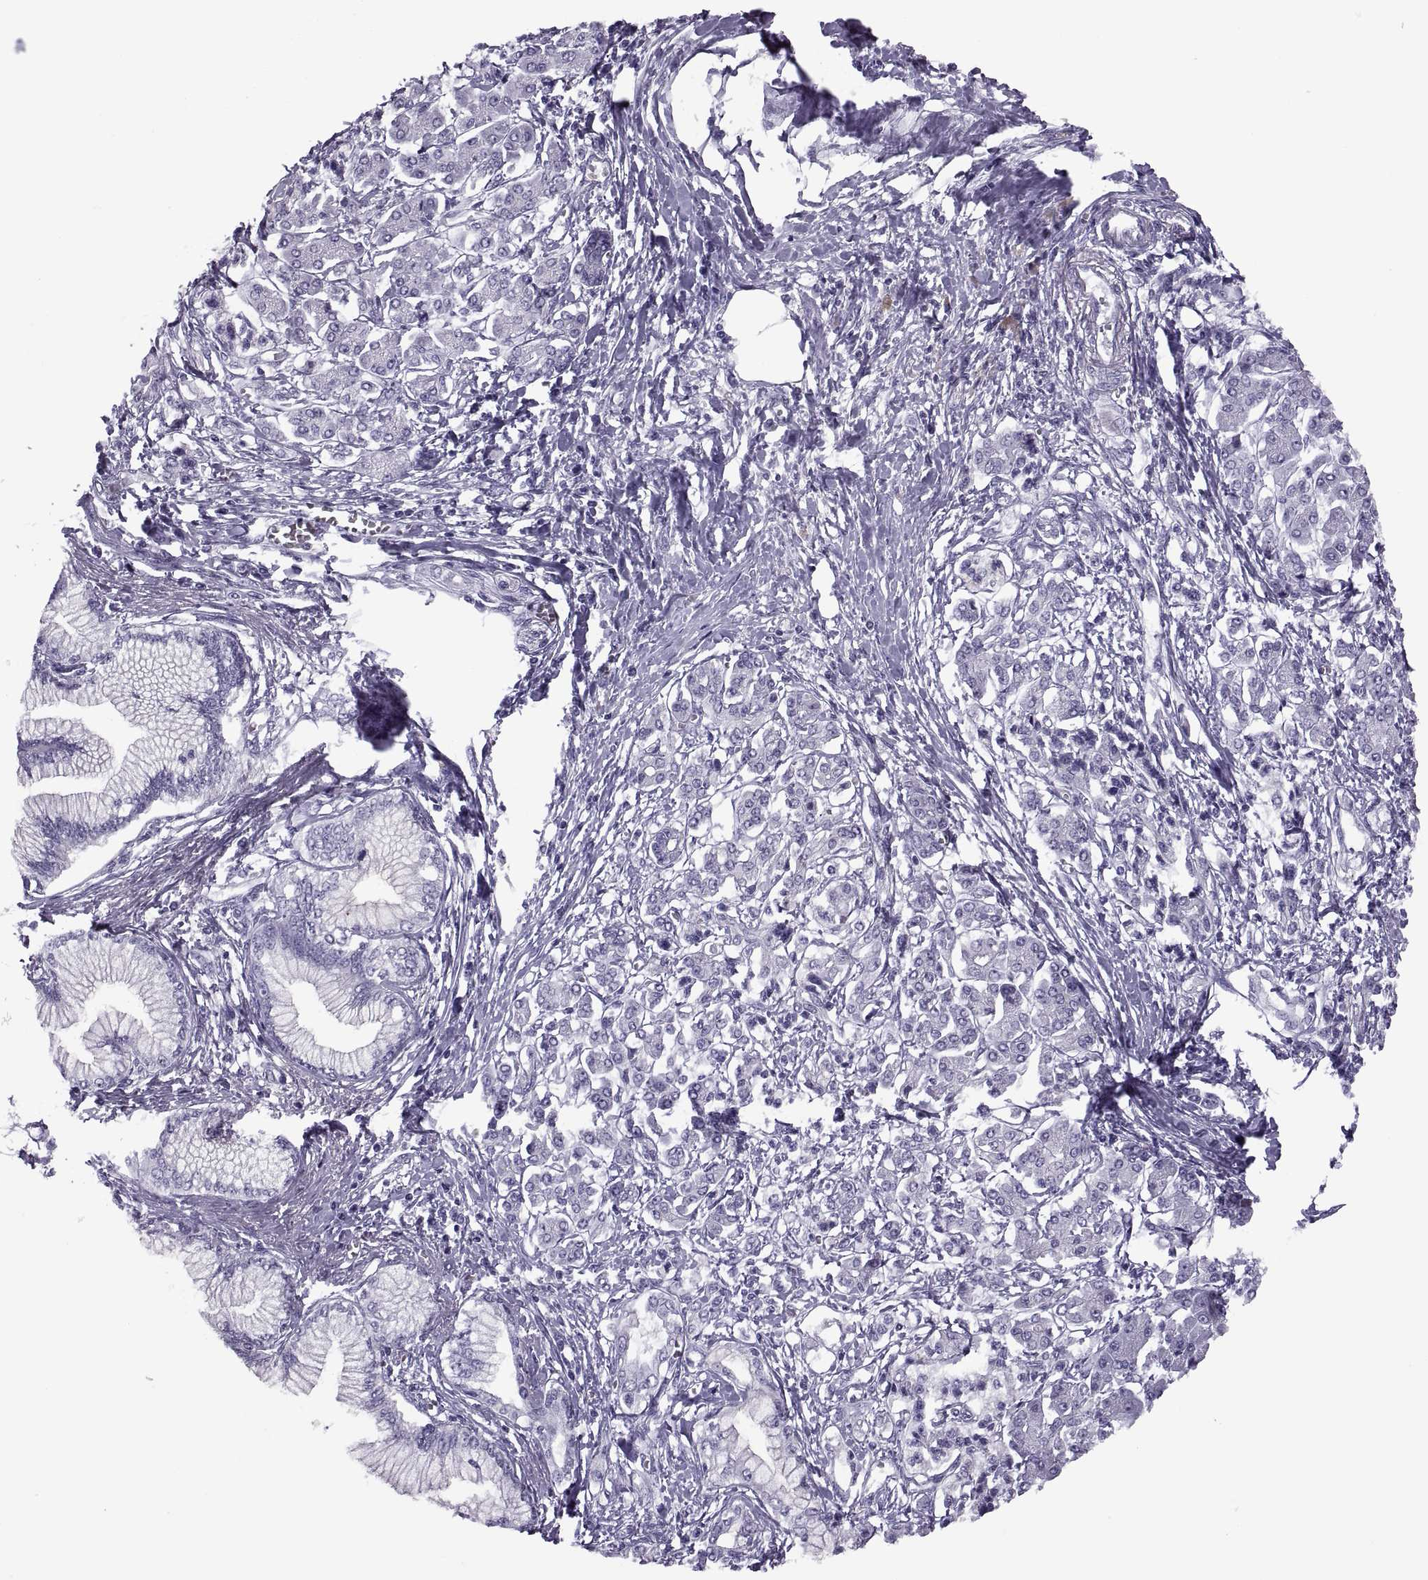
{"staining": {"intensity": "negative", "quantity": "none", "location": "none"}, "tissue": "pancreatic cancer", "cell_type": "Tumor cells", "image_type": "cancer", "snomed": [{"axis": "morphology", "description": "Adenocarcinoma, NOS"}, {"axis": "topography", "description": "Pancreas"}], "caption": "Protein analysis of pancreatic cancer (adenocarcinoma) exhibits no significant positivity in tumor cells.", "gene": "SYNGR4", "patient": {"sex": "female", "age": 68}}